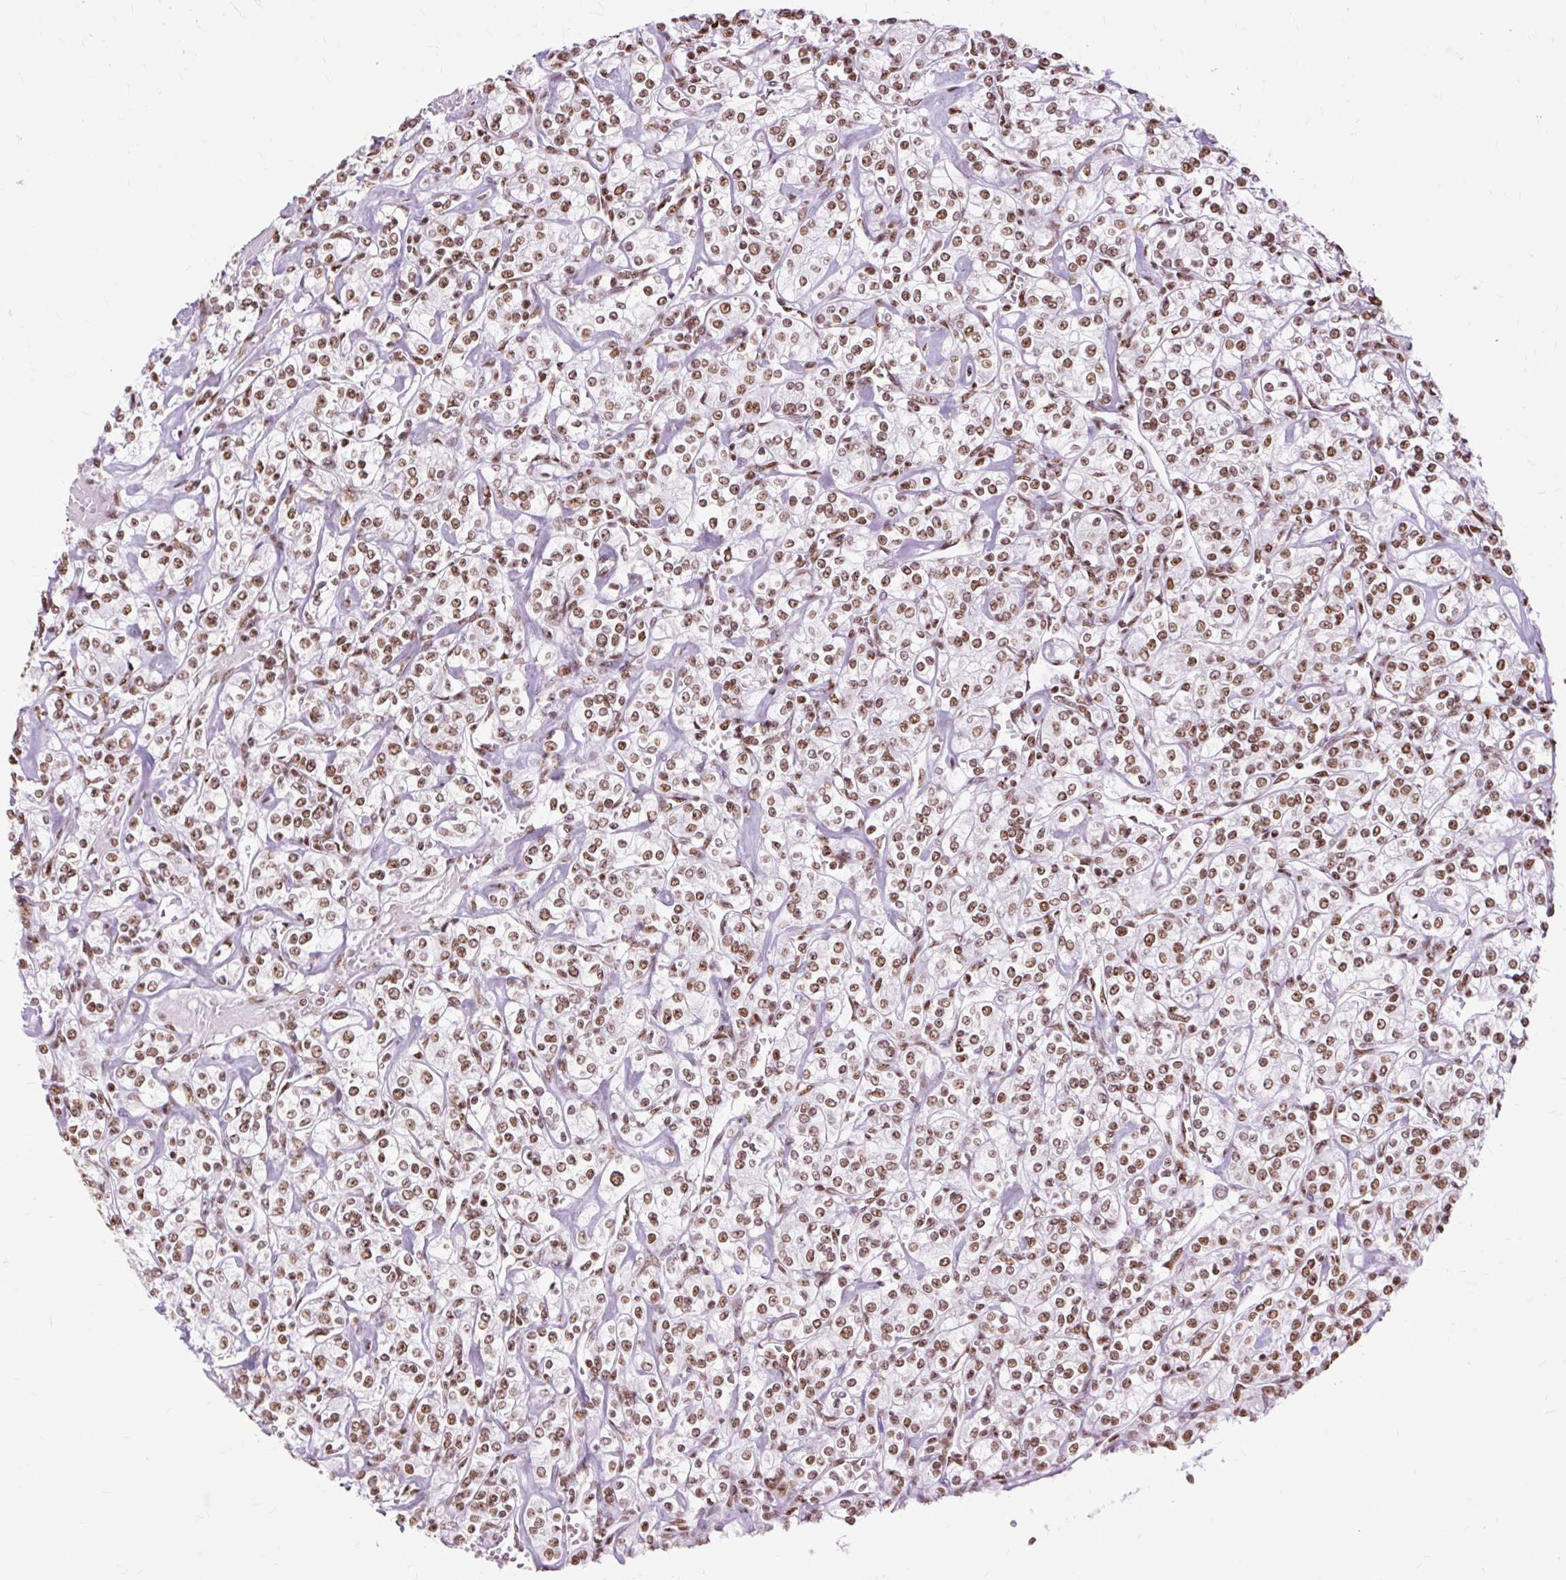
{"staining": {"intensity": "moderate", "quantity": ">75%", "location": "nuclear"}, "tissue": "renal cancer", "cell_type": "Tumor cells", "image_type": "cancer", "snomed": [{"axis": "morphology", "description": "Adenocarcinoma, NOS"}, {"axis": "topography", "description": "Kidney"}], "caption": "A high-resolution image shows immunohistochemistry staining of renal adenocarcinoma, which exhibits moderate nuclear staining in approximately >75% of tumor cells.", "gene": "XRCC6", "patient": {"sex": "male", "age": 77}}